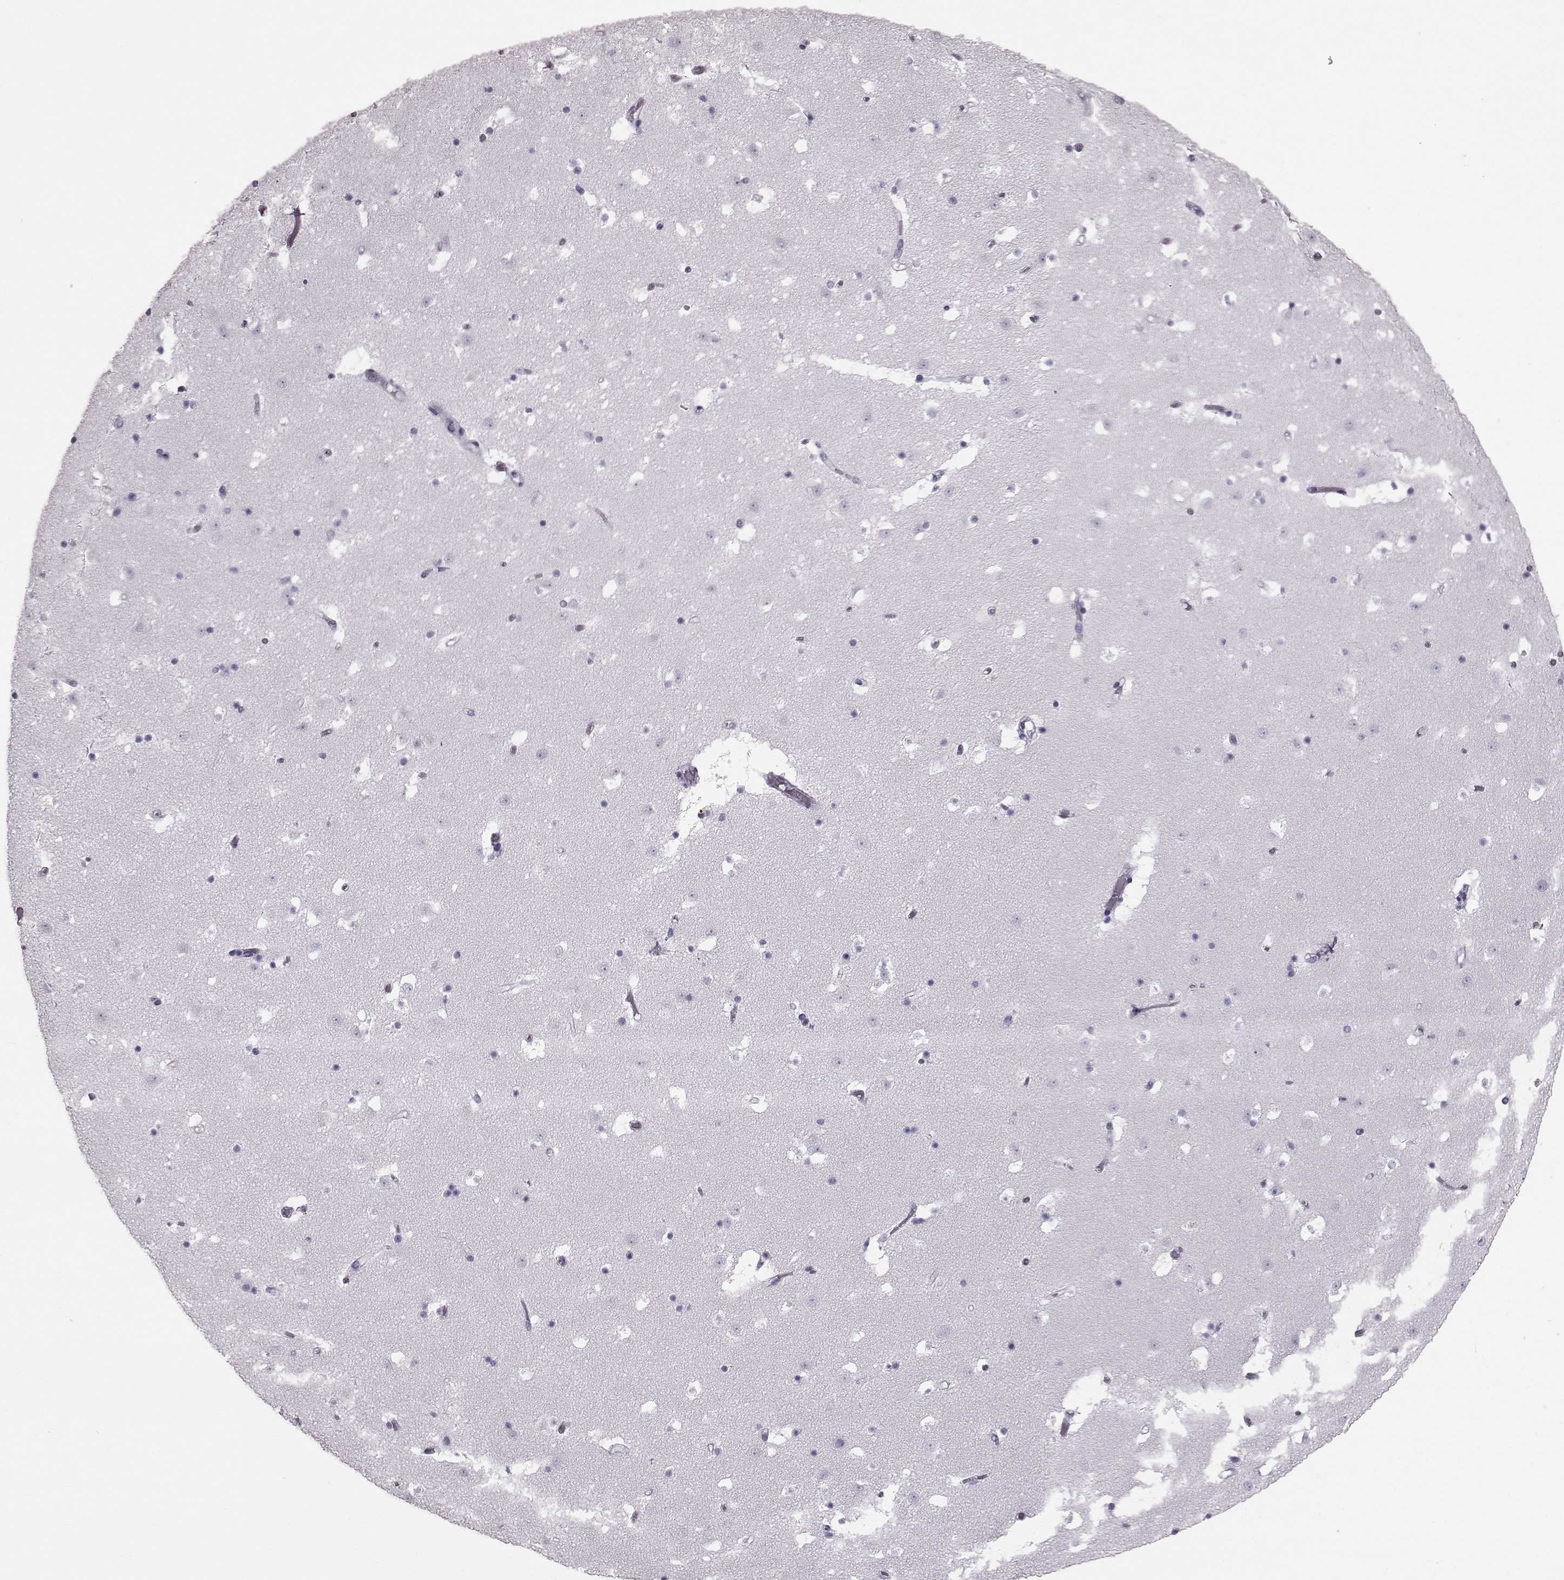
{"staining": {"intensity": "negative", "quantity": "none", "location": "none"}, "tissue": "caudate", "cell_type": "Glial cells", "image_type": "normal", "snomed": [{"axis": "morphology", "description": "Normal tissue, NOS"}, {"axis": "topography", "description": "Lateral ventricle wall"}], "caption": "An immunohistochemistry (IHC) micrograph of benign caudate is shown. There is no staining in glial cells of caudate. (DAB (3,3'-diaminobenzidine) immunohistochemistry (IHC) visualized using brightfield microscopy, high magnification).", "gene": "TCHHL1", "patient": {"sex": "female", "age": 42}}